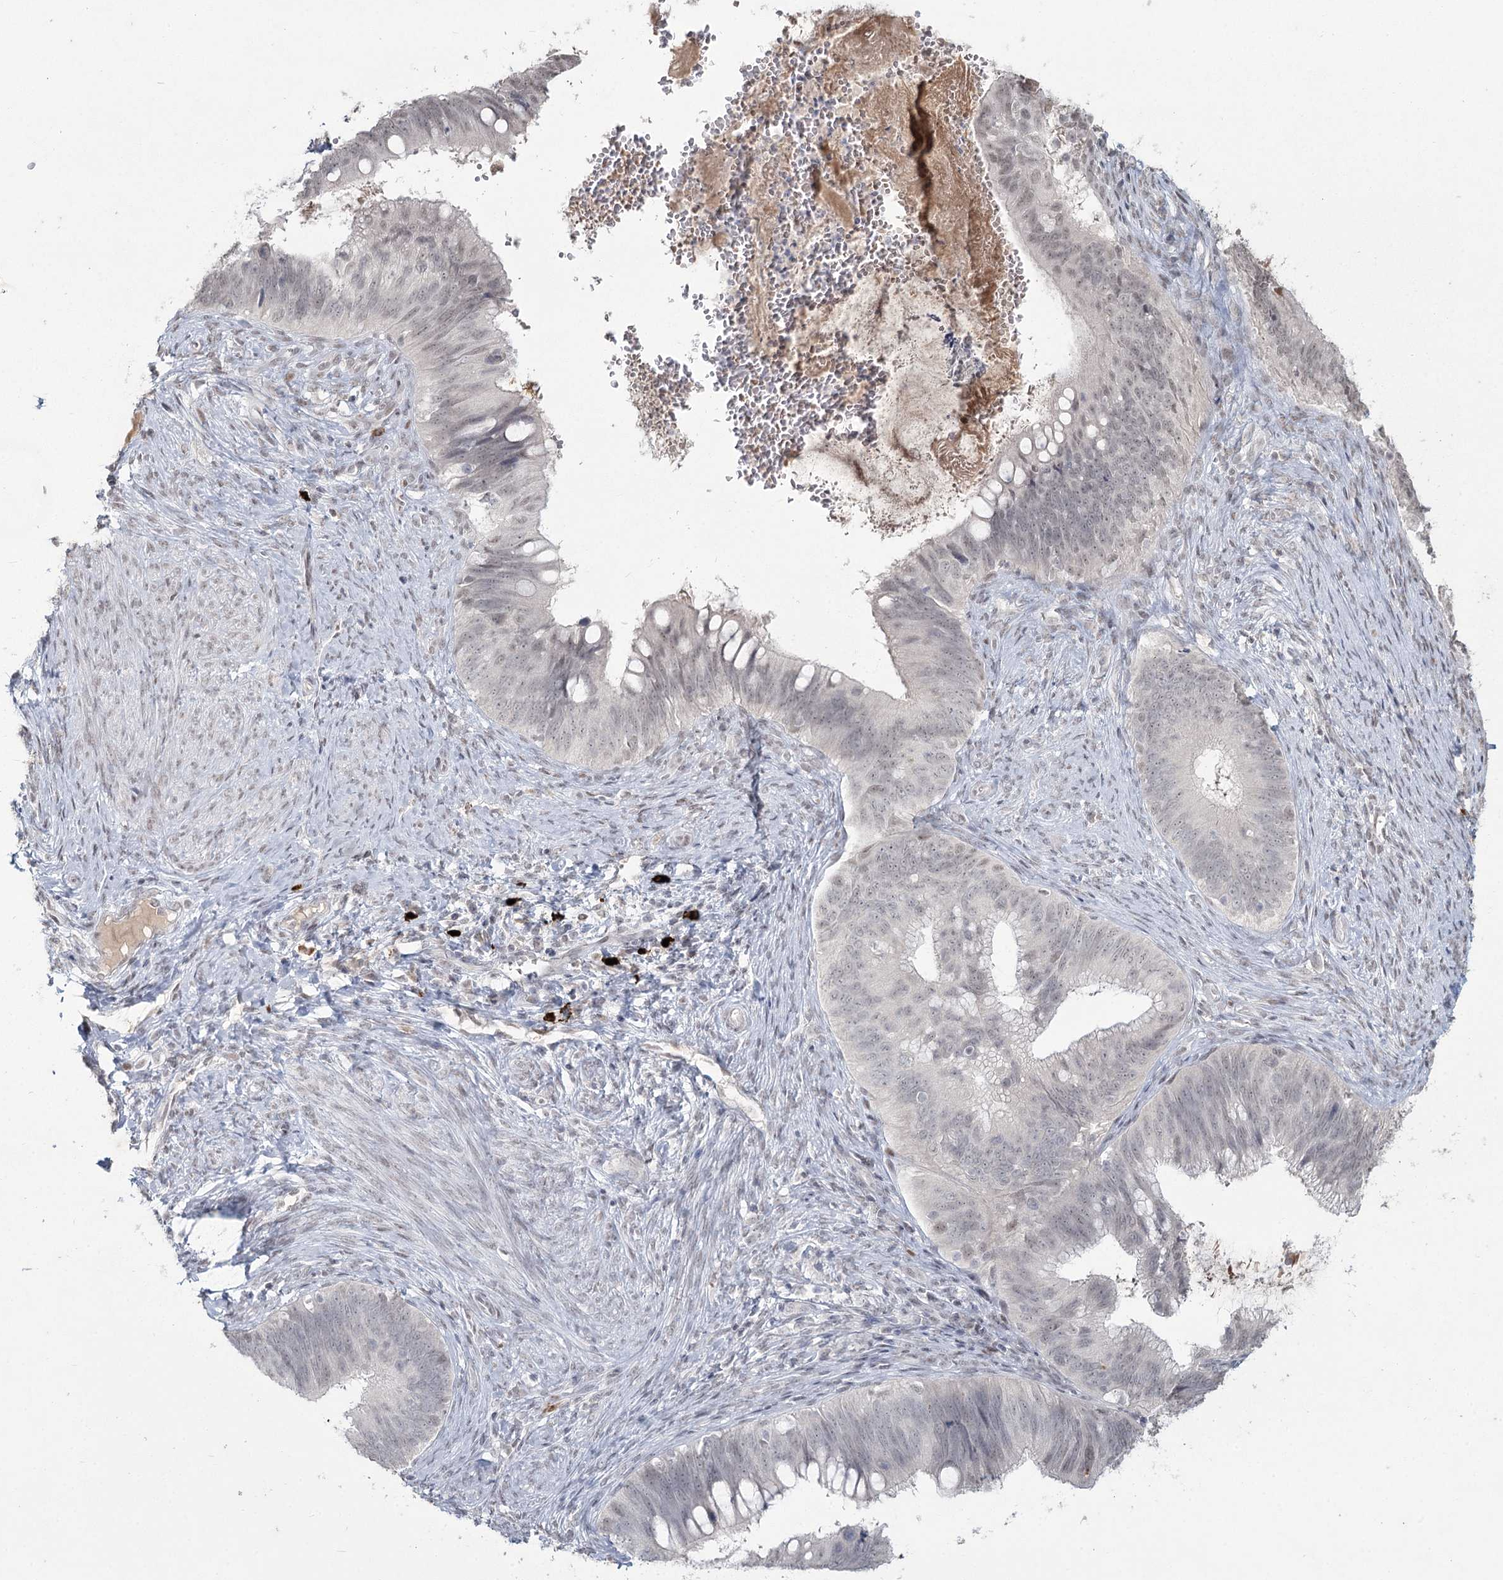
{"staining": {"intensity": "weak", "quantity": "<25%", "location": "nuclear"}, "tissue": "cervical cancer", "cell_type": "Tumor cells", "image_type": "cancer", "snomed": [{"axis": "morphology", "description": "Adenocarcinoma, NOS"}, {"axis": "topography", "description": "Cervix"}], "caption": "IHC micrograph of human cervical cancer (adenocarcinoma) stained for a protein (brown), which demonstrates no staining in tumor cells.", "gene": "LY6G5C", "patient": {"sex": "female", "age": 42}}